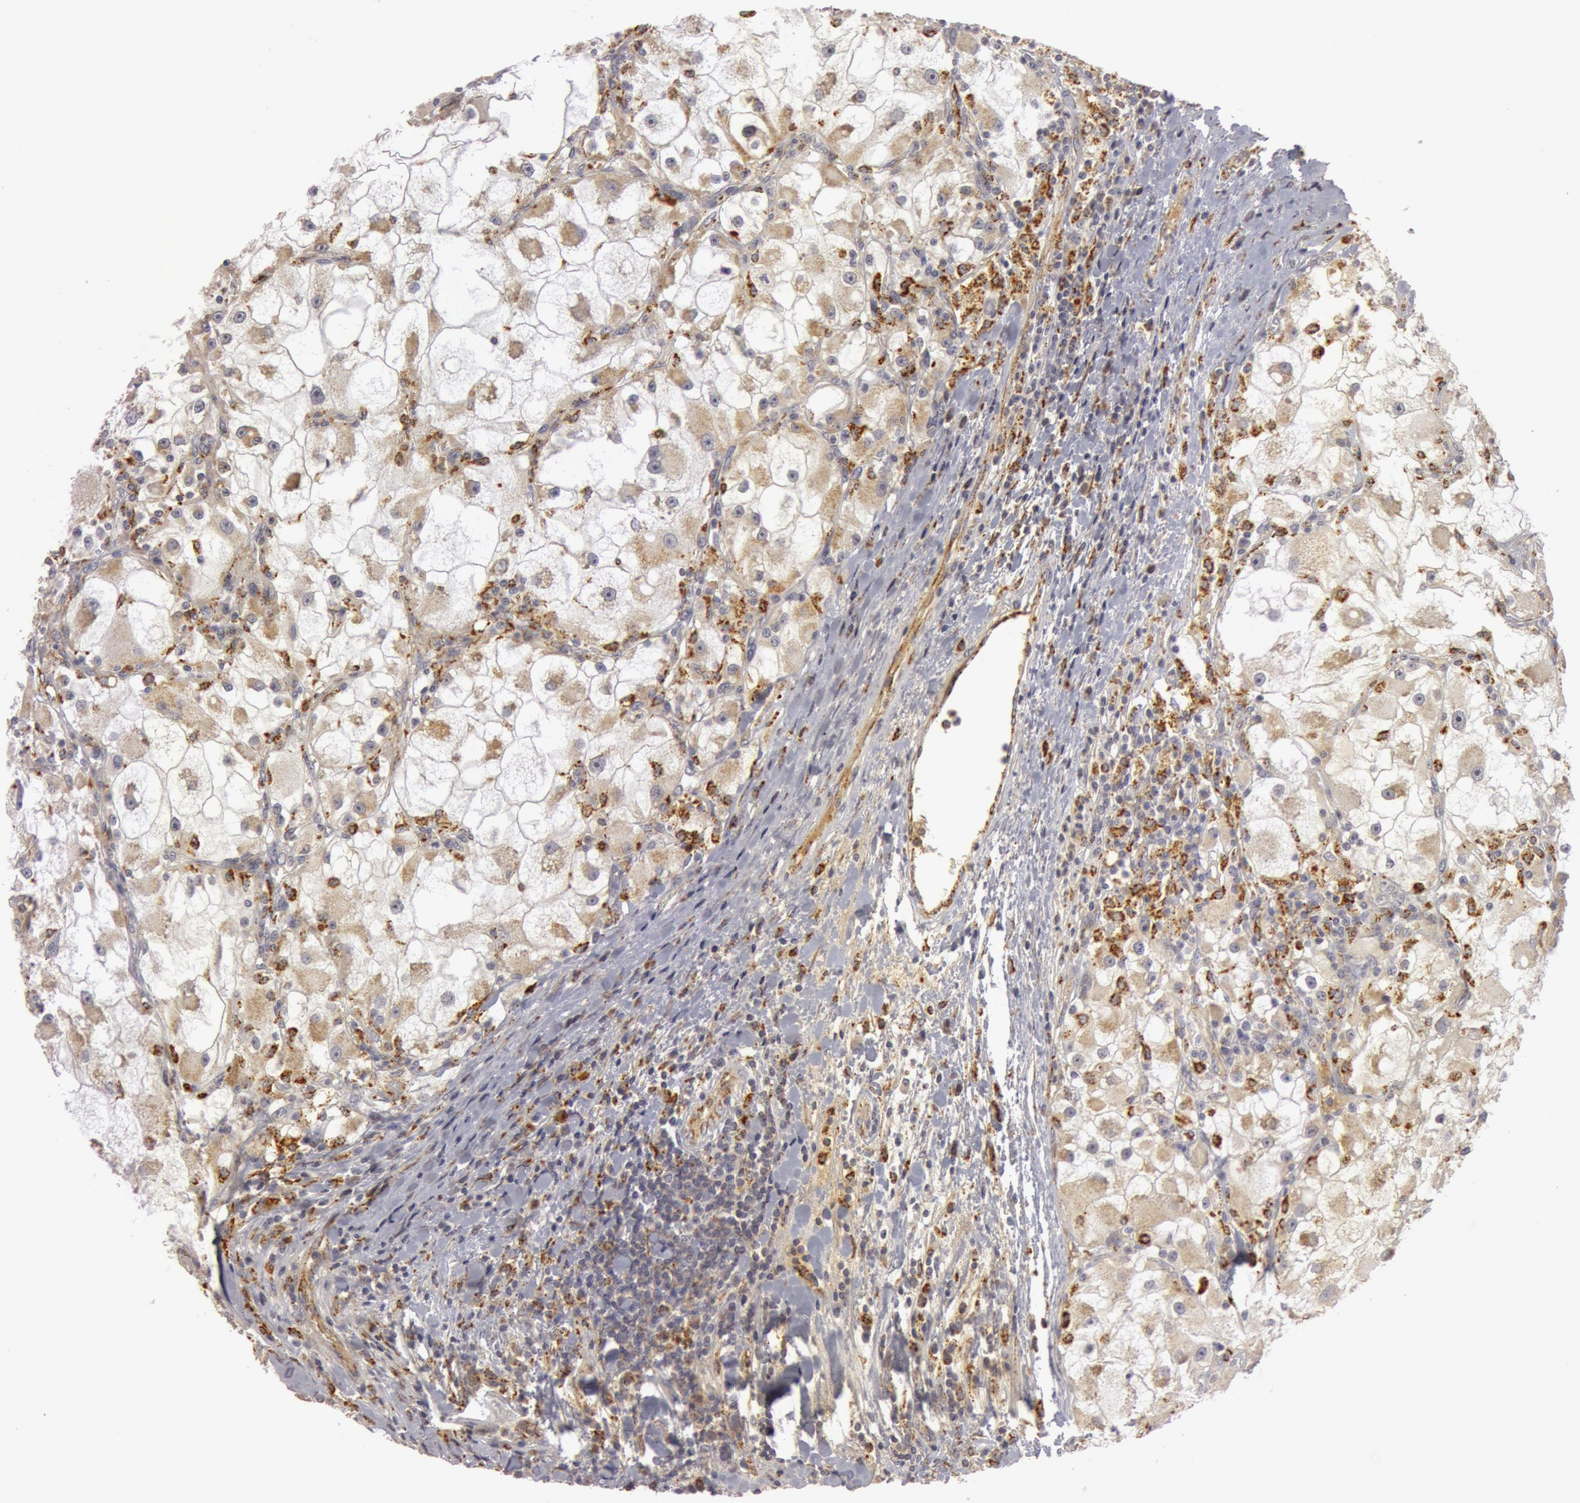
{"staining": {"intensity": "weak", "quantity": ">75%", "location": "cytoplasmic/membranous"}, "tissue": "renal cancer", "cell_type": "Tumor cells", "image_type": "cancer", "snomed": [{"axis": "morphology", "description": "Adenocarcinoma, NOS"}, {"axis": "topography", "description": "Kidney"}], "caption": "Tumor cells display low levels of weak cytoplasmic/membranous staining in approximately >75% of cells in renal adenocarcinoma.", "gene": "C7", "patient": {"sex": "female", "age": 73}}